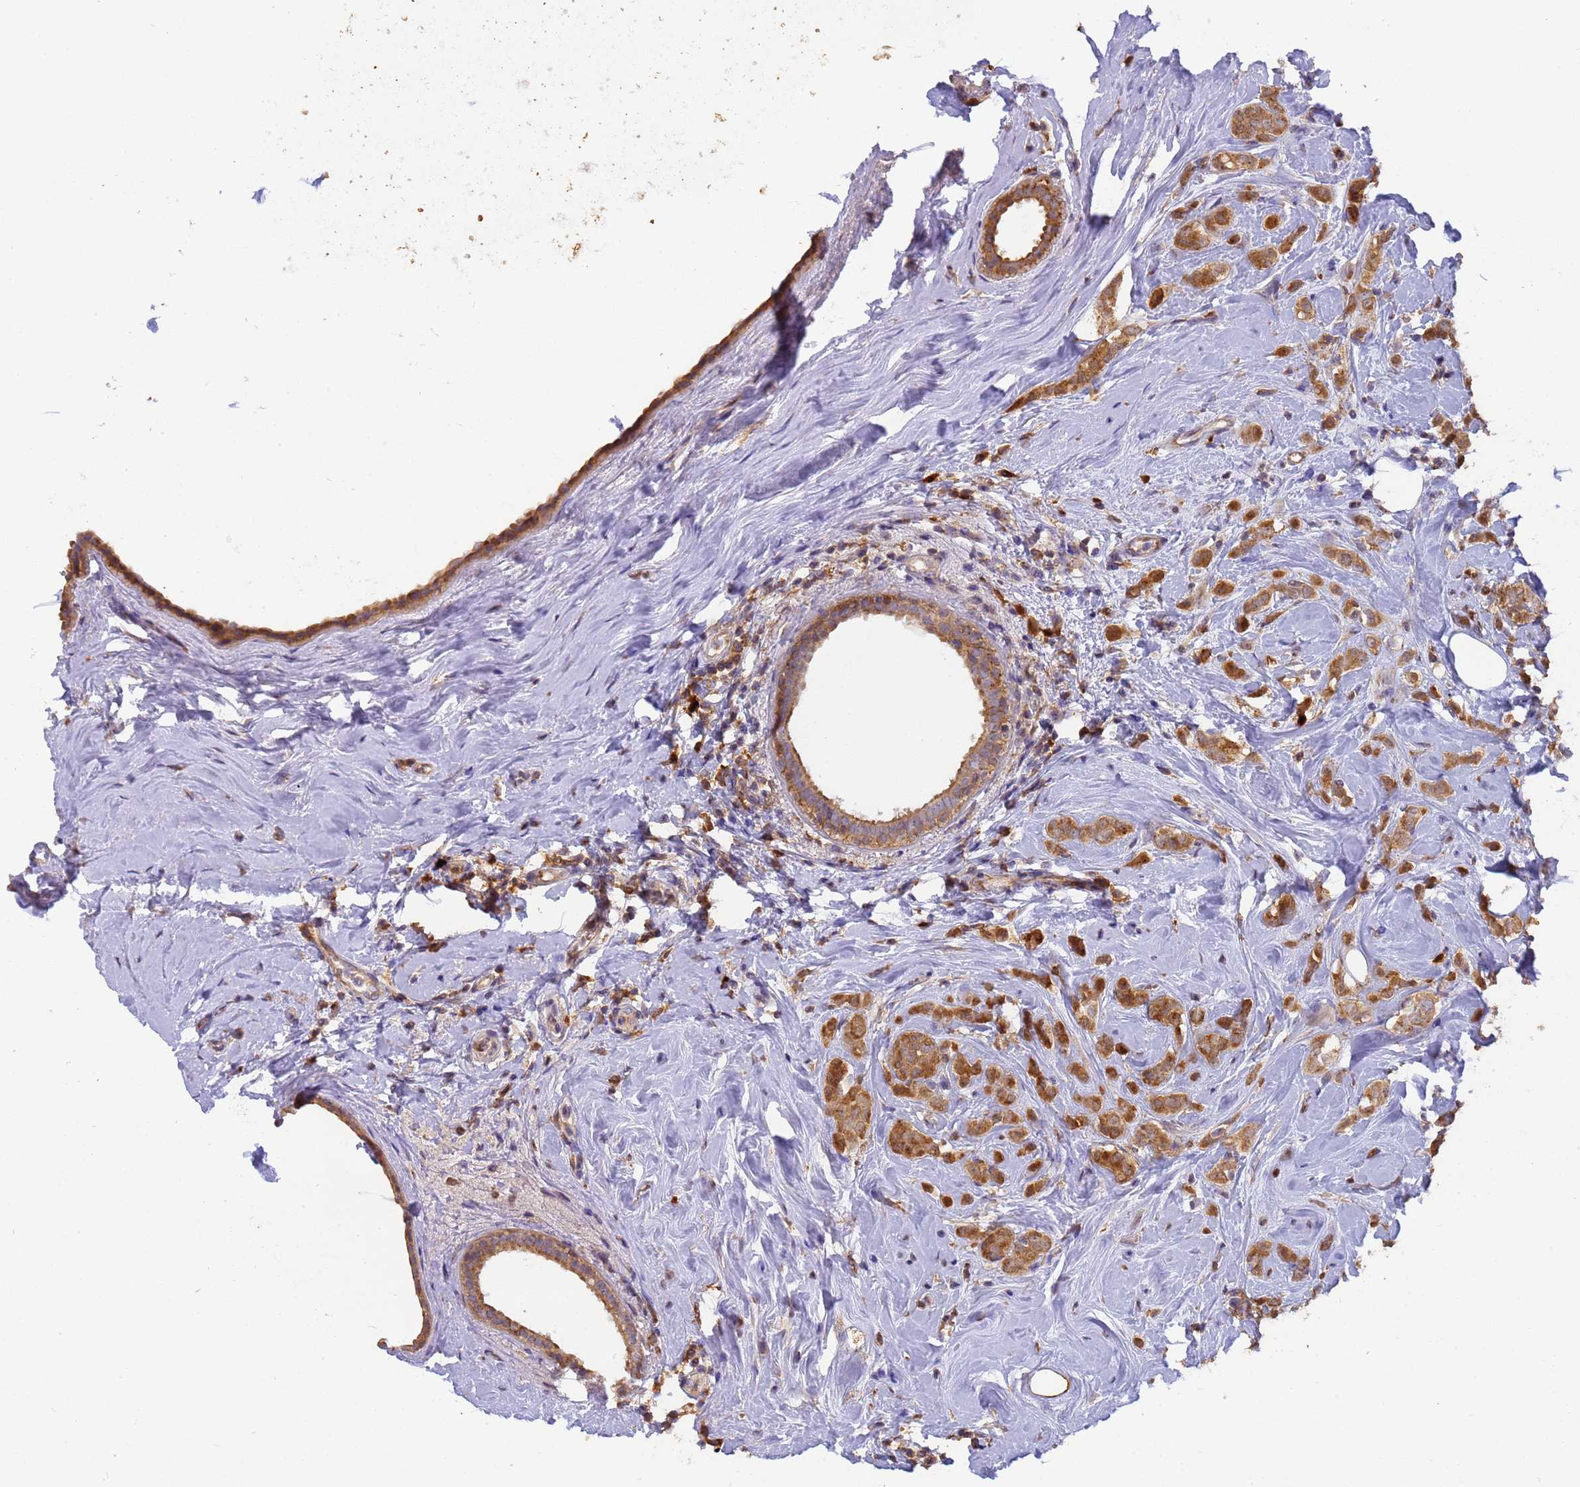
{"staining": {"intensity": "strong", "quantity": ">75%", "location": "cytoplasmic/membranous"}, "tissue": "breast cancer", "cell_type": "Tumor cells", "image_type": "cancer", "snomed": [{"axis": "morphology", "description": "Lobular carcinoma"}, {"axis": "topography", "description": "Breast"}], "caption": "The histopathology image shows a brown stain indicating the presence of a protein in the cytoplasmic/membranous of tumor cells in breast cancer.", "gene": "M6PR", "patient": {"sex": "female", "age": 47}}